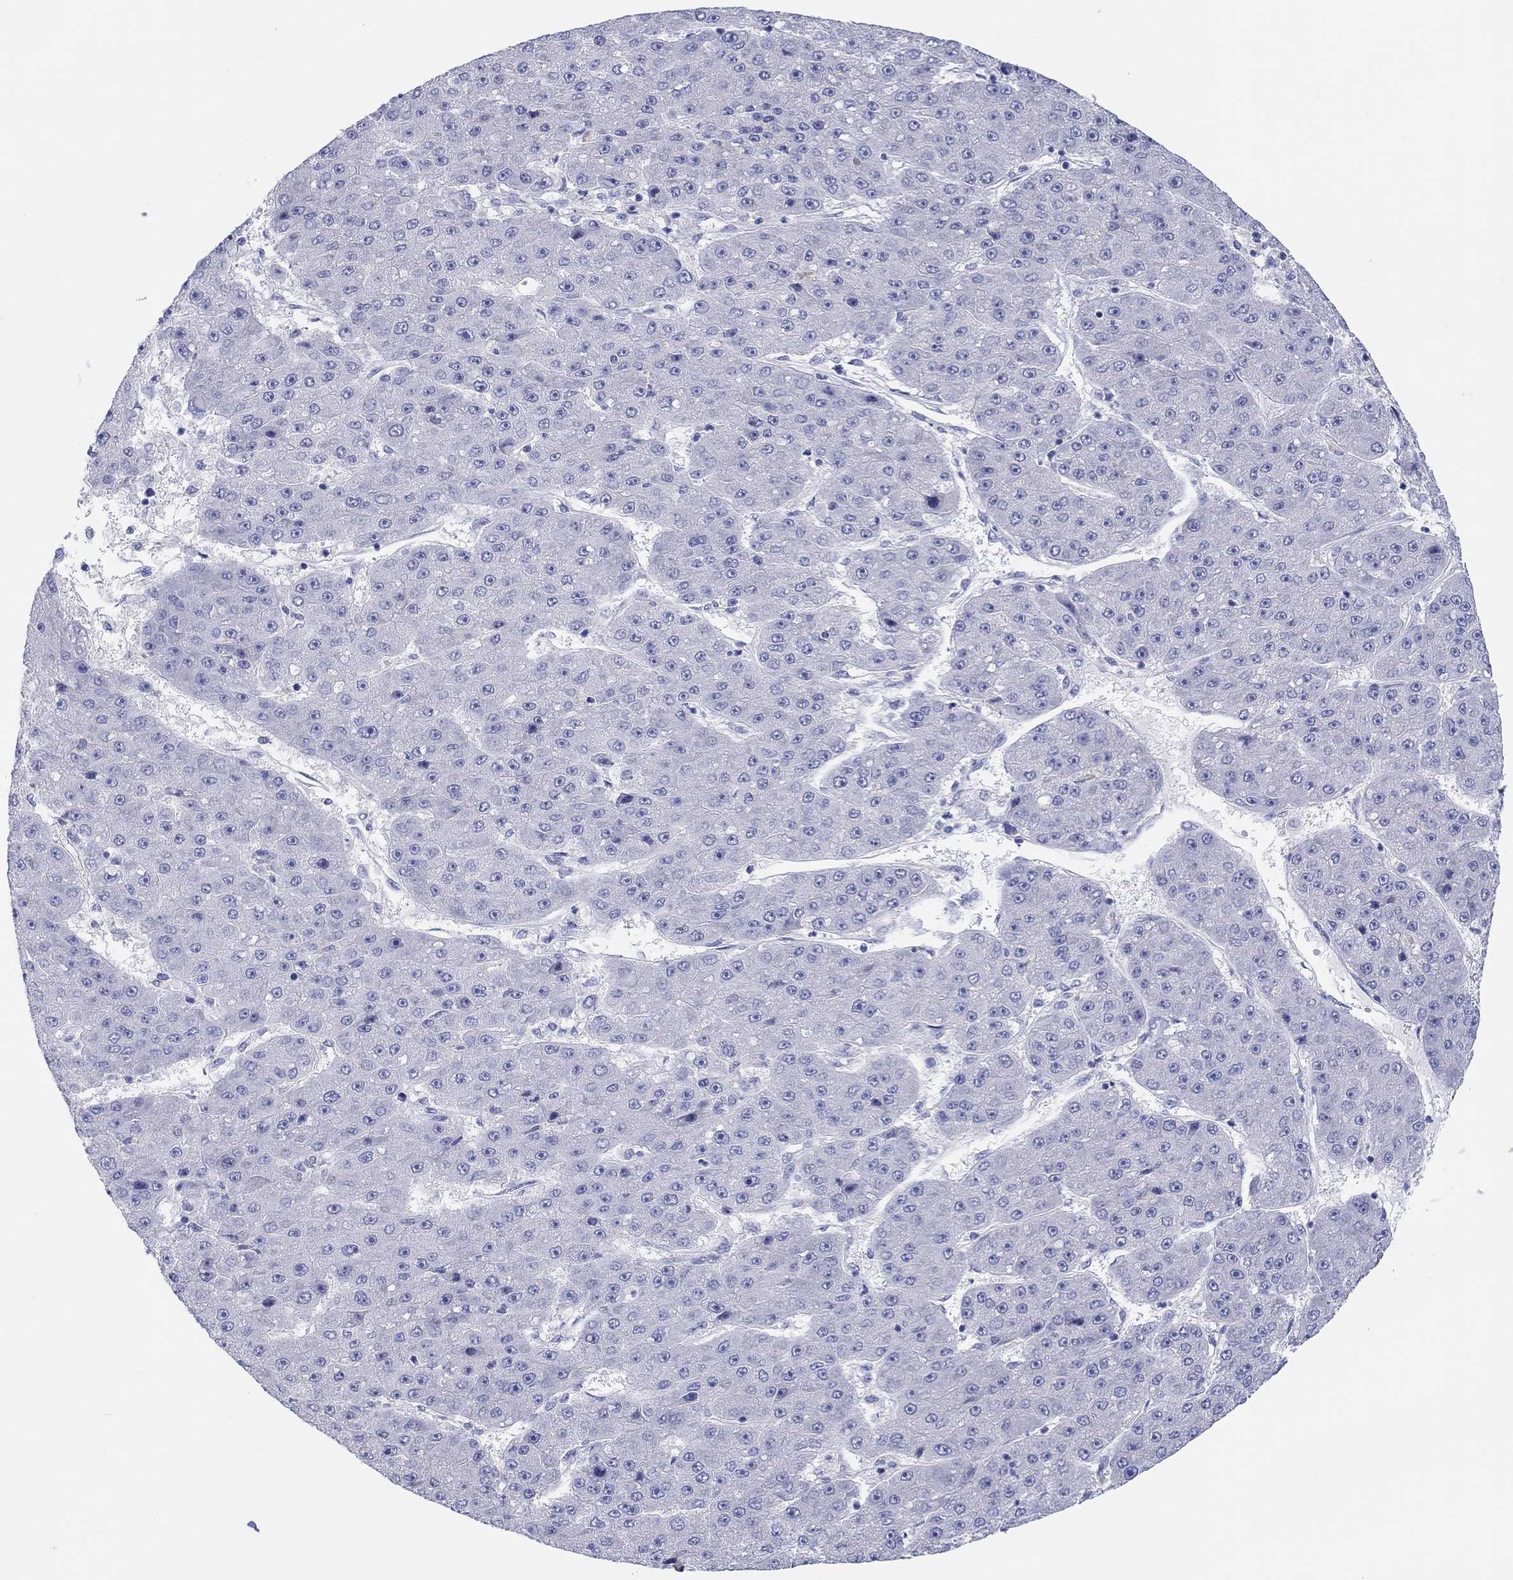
{"staining": {"intensity": "negative", "quantity": "none", "location": "none"}, "tissue": "liver cancer", "cell_type": "Tumor cells", "image_type": "cancer", "snomed": [{"axis": "morphology", "description": "Carcinoma, Hepatocellular, NOS"}, {"axis": "topography", "description": "Liver"}], "caption": "A high-resolution micrograph shows IHC staining of liver cancer, which exhibits no significant staining in tumor cells.", "gene": "ERICH3", "patient": {"sex": "male", "age": 67}}